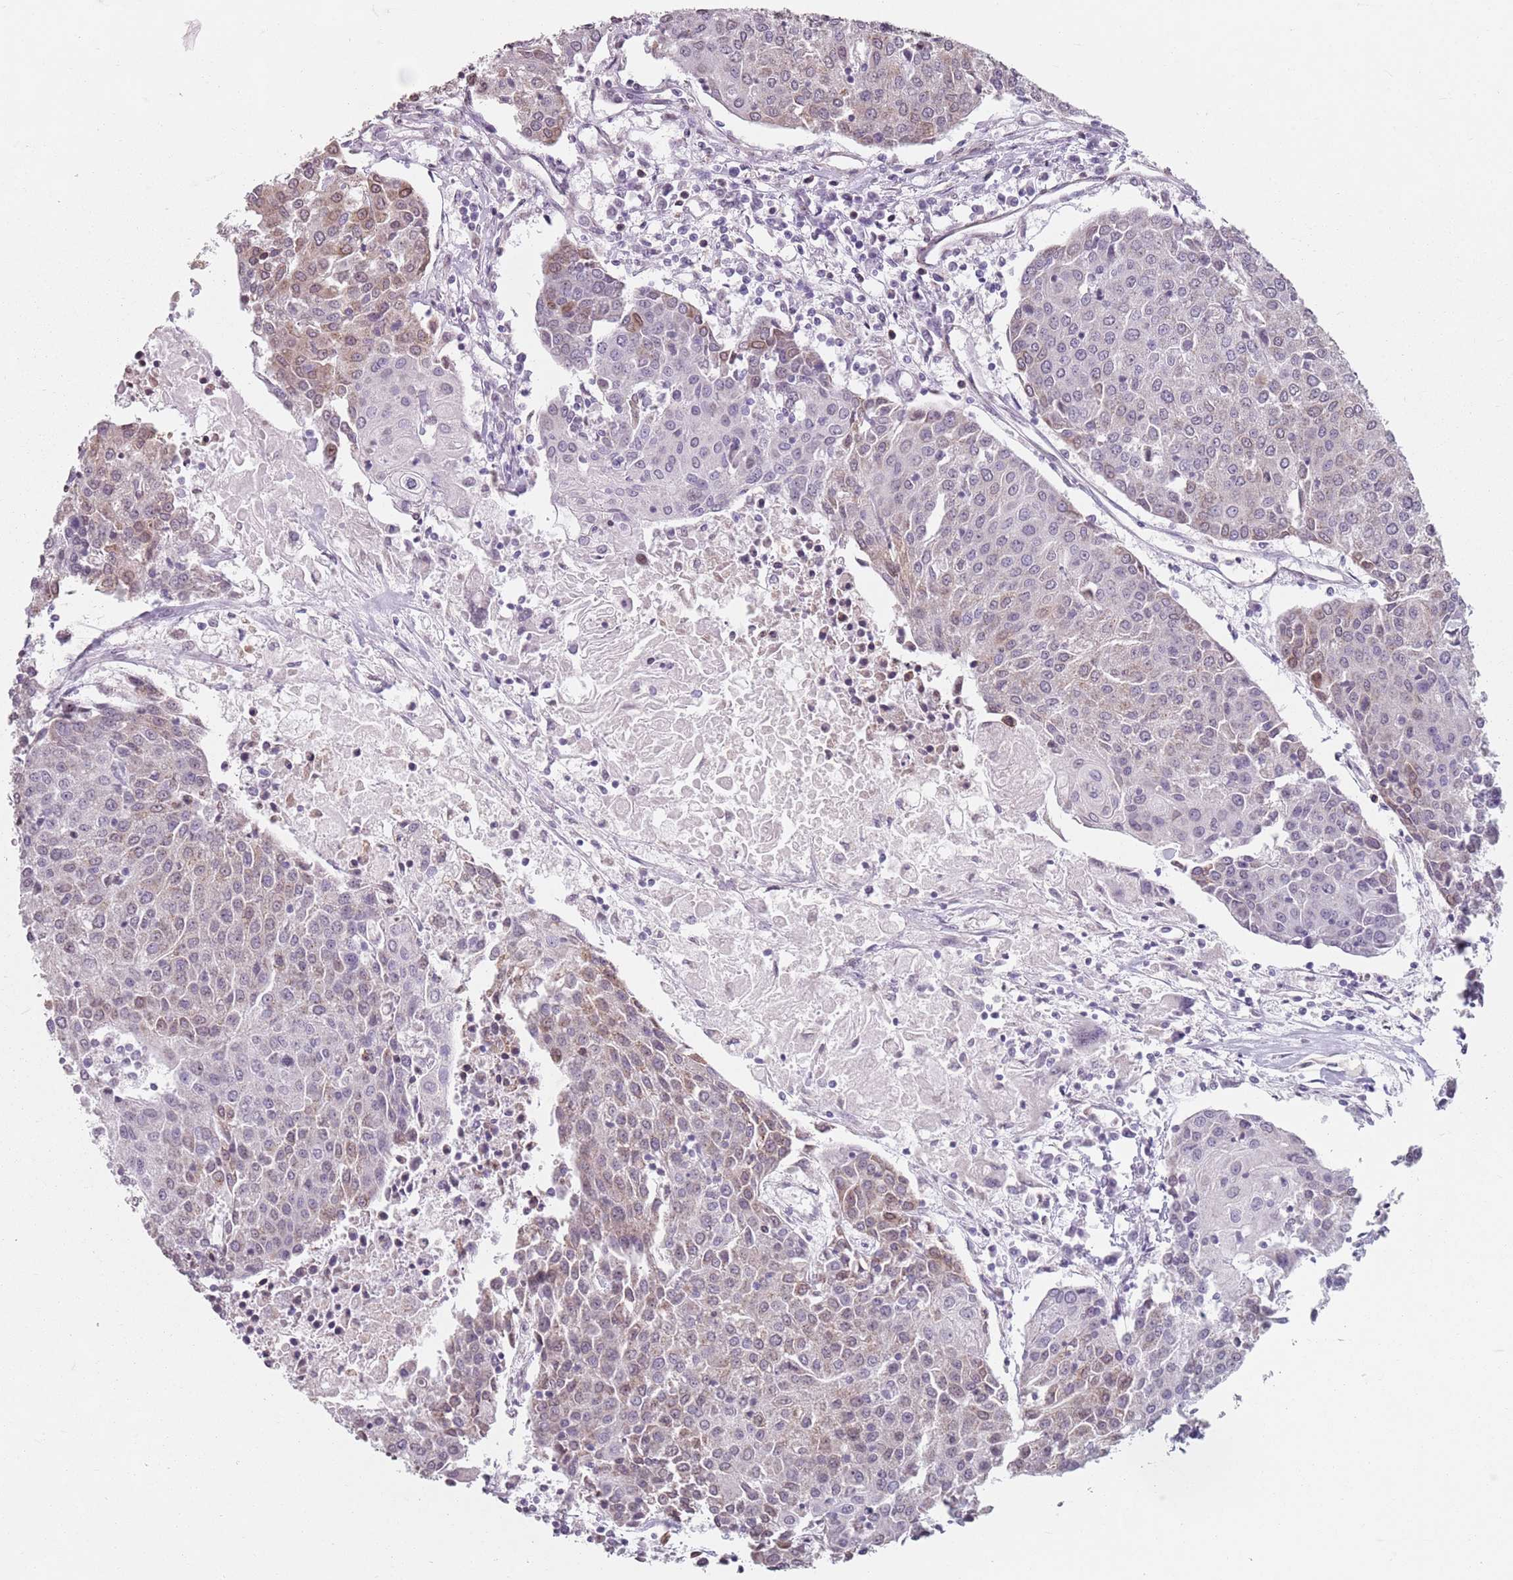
{"staining": {"intensity": "weak", "quantity": "<25%", "location": "cytoplasmic/membranous"}, "tissue": "urothelial cancer", "cell_type": "Tumor cells", "image_type": "cancer", "snomed": [{"axis": "morphology", "description": "Urothelial carcinoma, High grade"}, {"axis": "topography", "description": "Urinary bladder"}], "caption": "IHC image of urothelial carcinoma (high-grade) stained for a protein (brown), which shows no expression in tumor cells. The staining is performed using DAB brown chromogen with nuclei counter-stained in using hematoxylin.", "gene": "TMC4", "patient": {"sex": "female", "age": 85}}